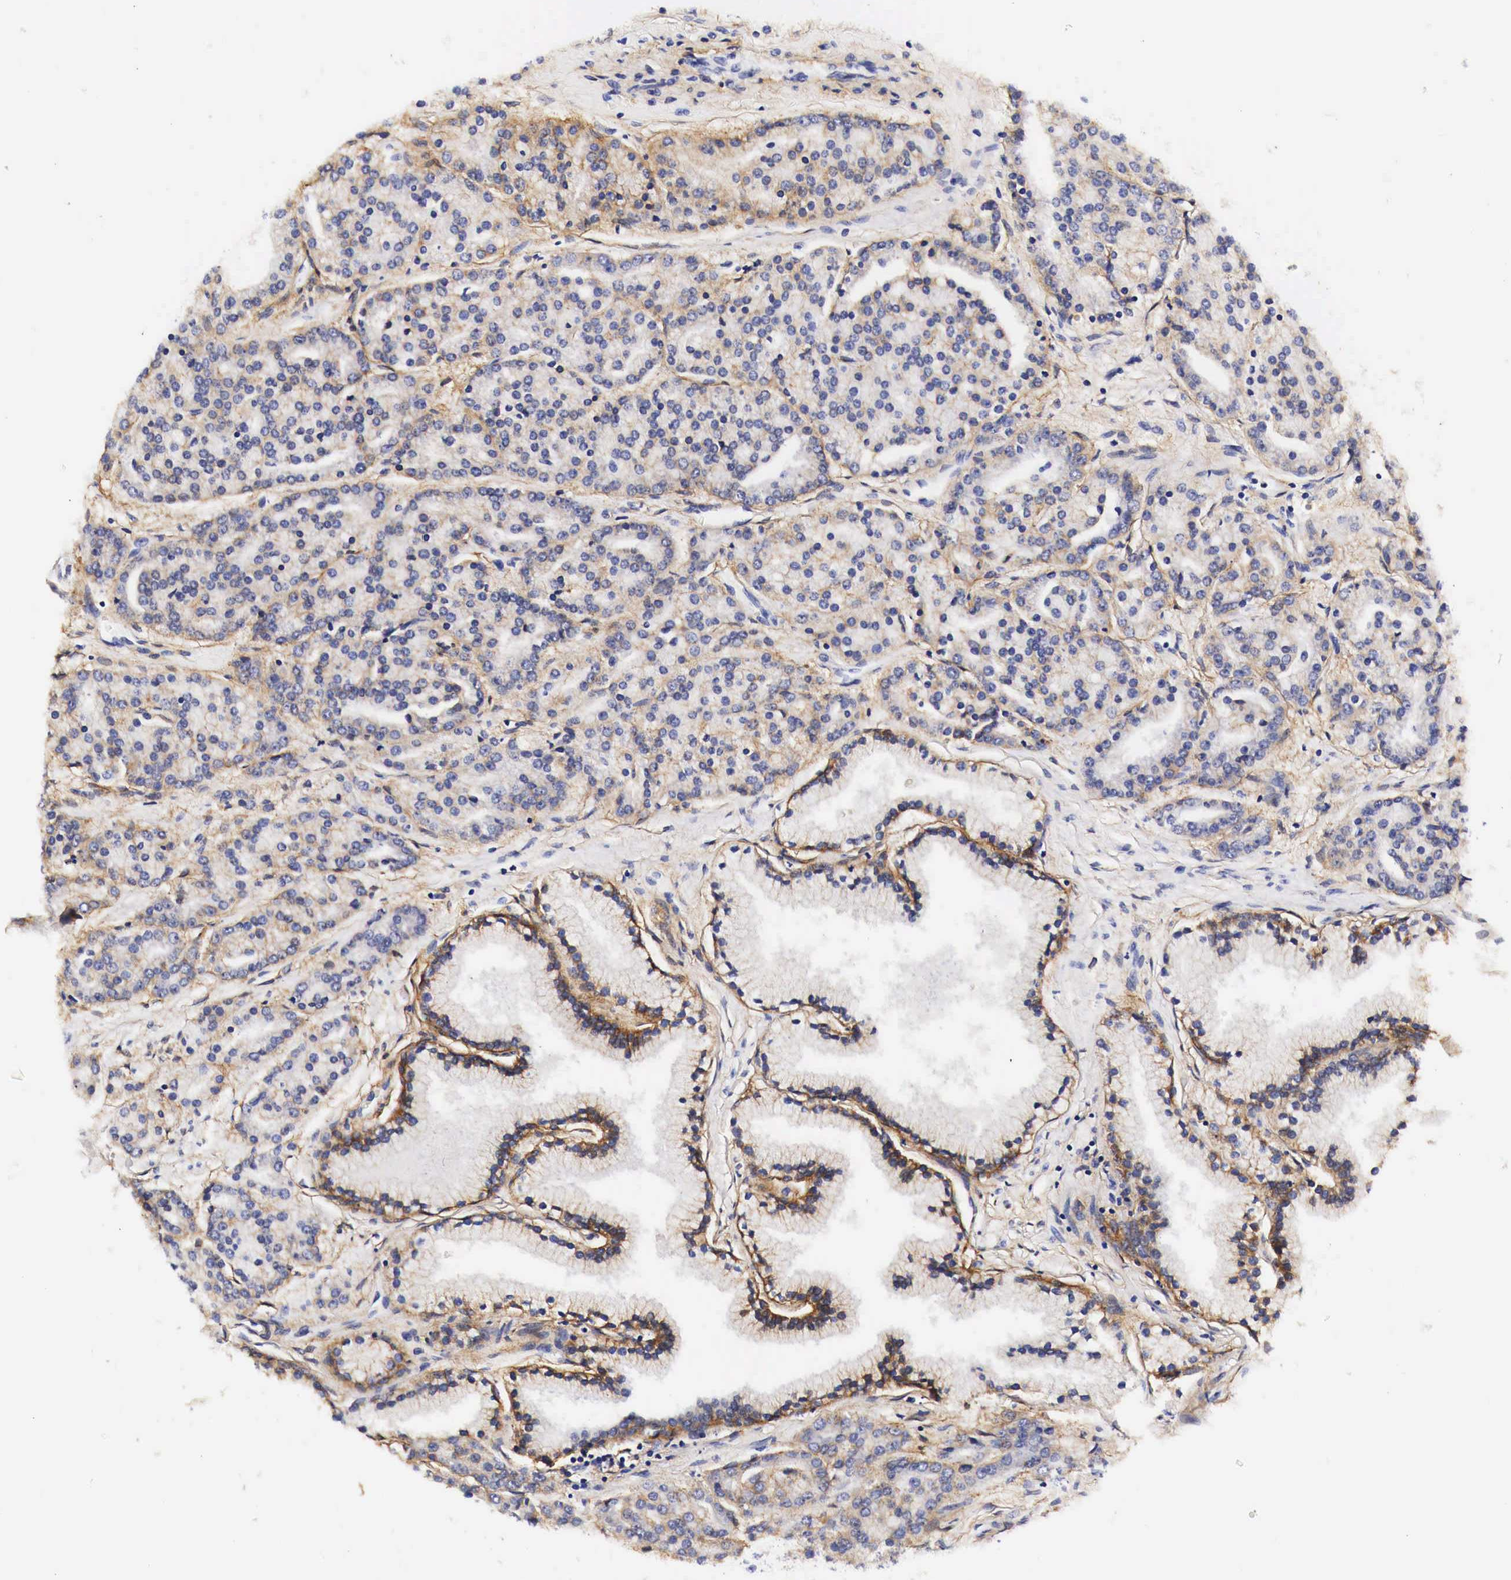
{"staining": {"intensity": "moderate", "quantity": "25%-75%", "location": "cytoplasmic/membranous"}, "tissue": "prostate cancer", "cell_type": "Tumor cells", "image_type": "cancer", "snomed": [{"axis": "morphology", "description": "Adenocarcinoma, High grade"}, {"axis": "topography", "description": "Prostate"}], "caption": "A high-resolution image shows immunohistochemistry (IHC) staining of prostate cancer, which demonstrates moderate cytoplasmic/membranous expression in approximately 25%-75% of tumor cells. (DAB IHC with brightfield microscopy, high magnification).", "gene": "EGFR", "patient": {"sex": "male", "age": 64}}